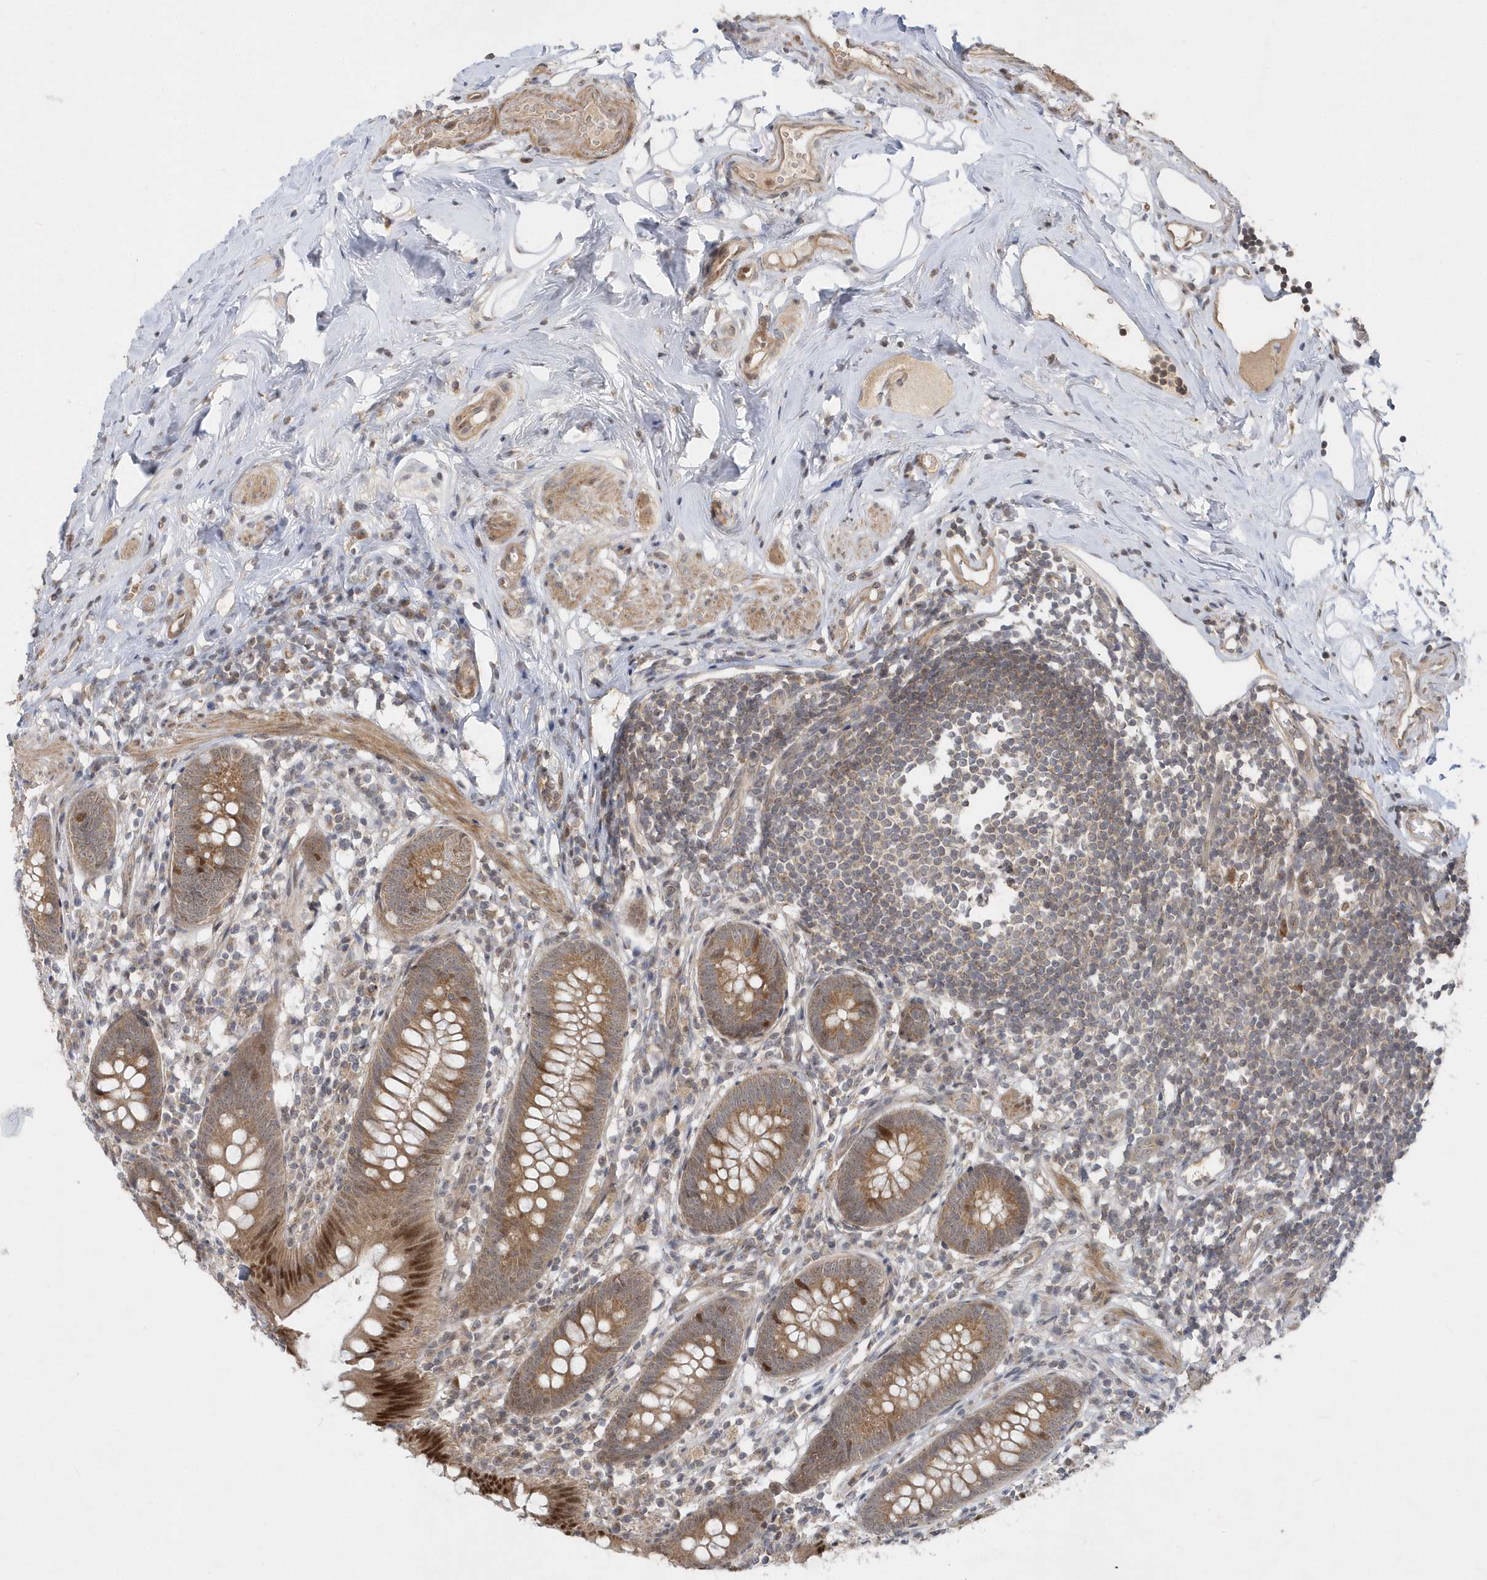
{"staining": {"intensity": "strong", "quantity": "25%-75%", "location": "cytoplasmic/membranous,nuclear"}, "tissue": "appendix", "cell_type": "Glandular cells", "image_type": "normal", "snomed": [{"axis": "morphology", "description": "Normal tissue, NOS"}, {"axis": "topography", "description": "Appendix"}], "caption": "IHC photomicrograph of unremarkable human appendix stained for a protein (brown), which demonstrates high levels of strong cytoplasmic/membranous,nuclear positivity in approximately 25%-75% of glandular cells.", "gene": "MXI1", "patient": {"sex": "female", "age": 62}}